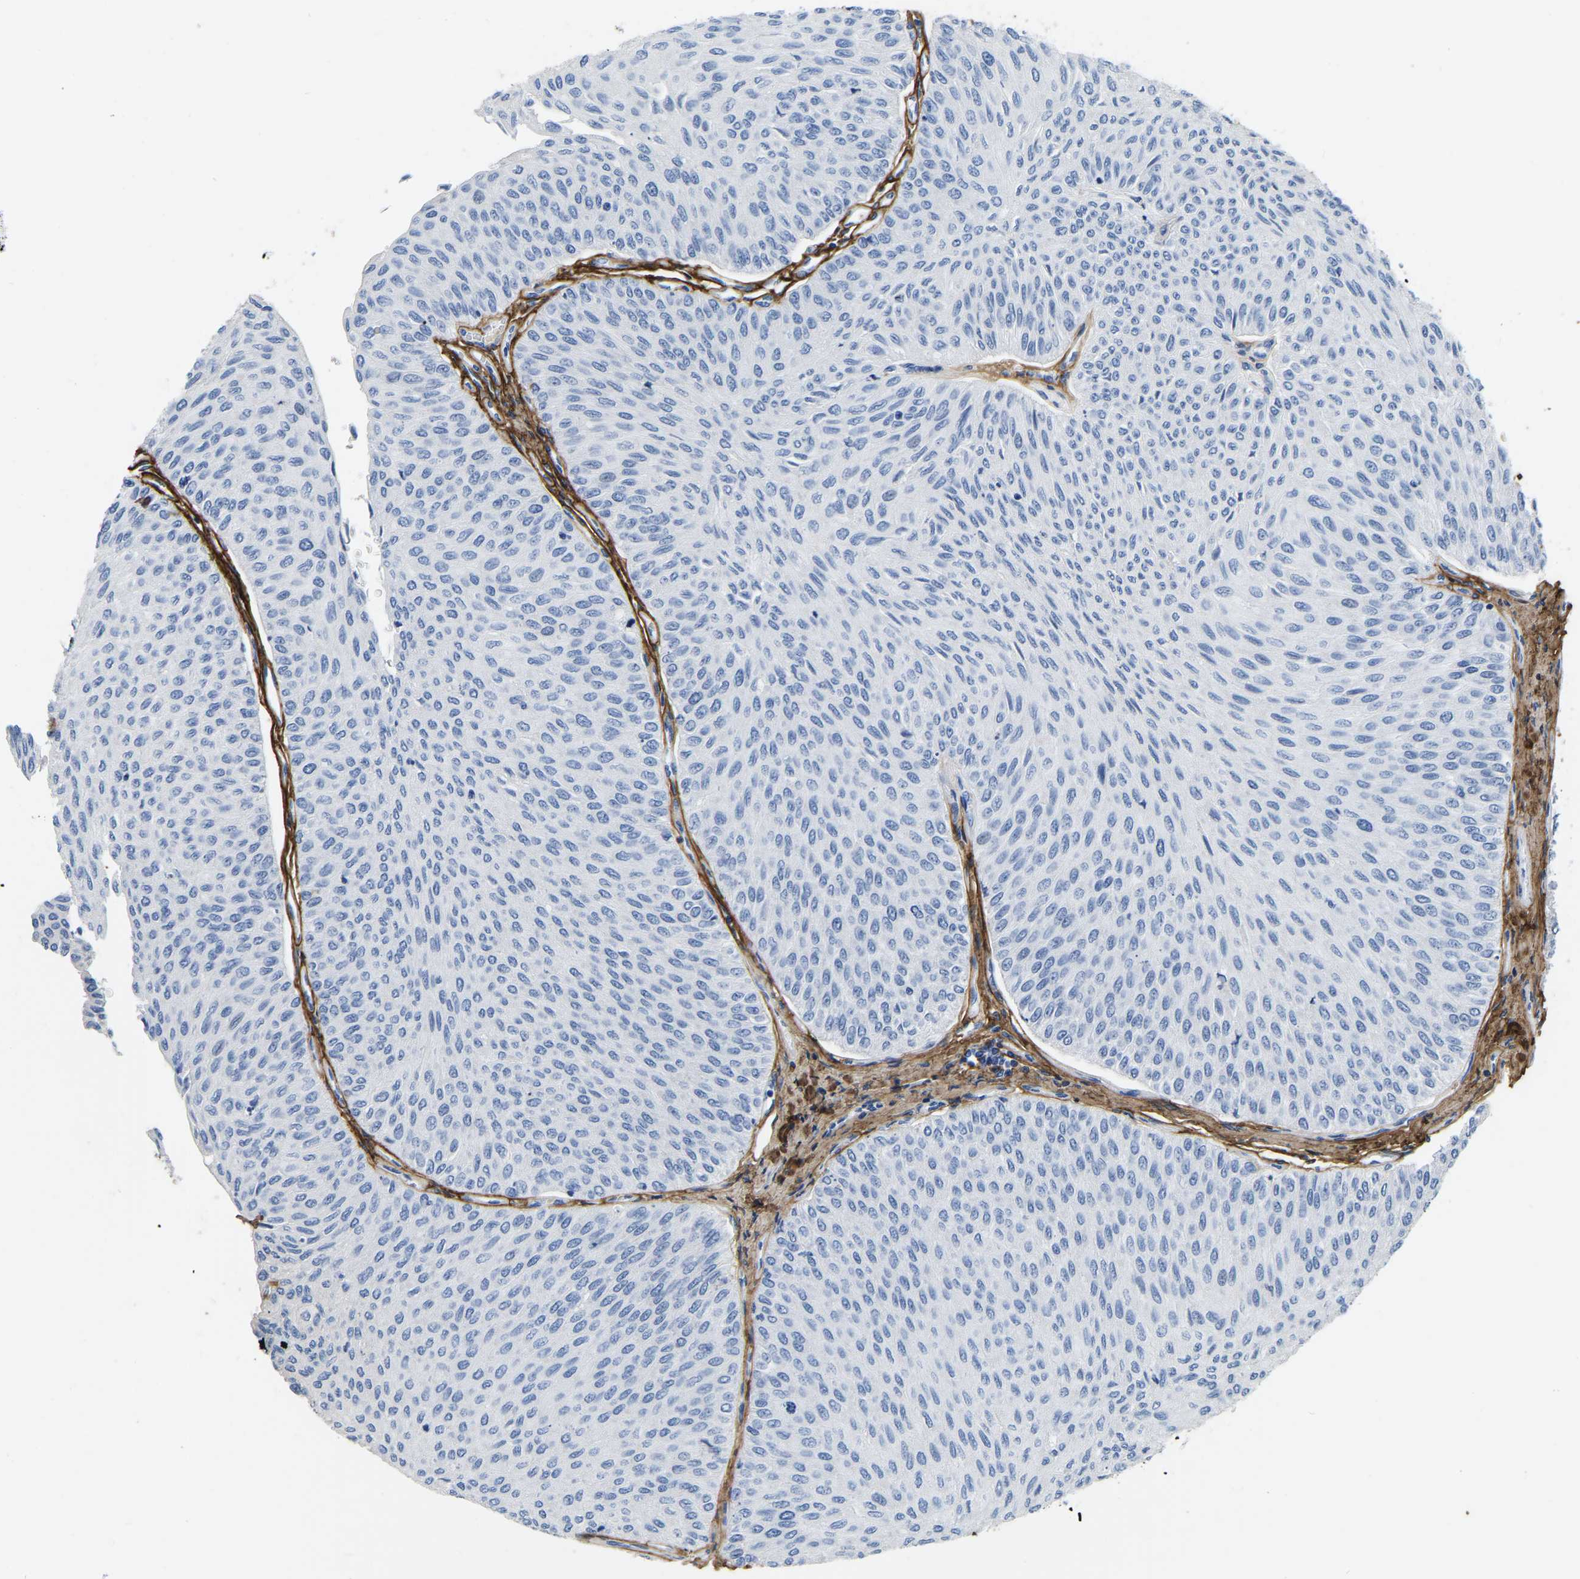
{"staining": {"intensity": "negative", "quantity": "none", "location": "none"}, "tissue": "urothelial cancer", "cell_type": "Tumor cells", "image_type": "cancer", "snomed": [{"axis": "morphology", "description": "Urothelial carcinoma, Low grade"}, {"axis": "topography", "description": "Urinary bladder"}], "caption": "Human urothelial cancer stained for a protein using IHC displays no staining in tumor cells.", "gene": "COL6A1", "patient": {"sex": "male", "age": 78}}